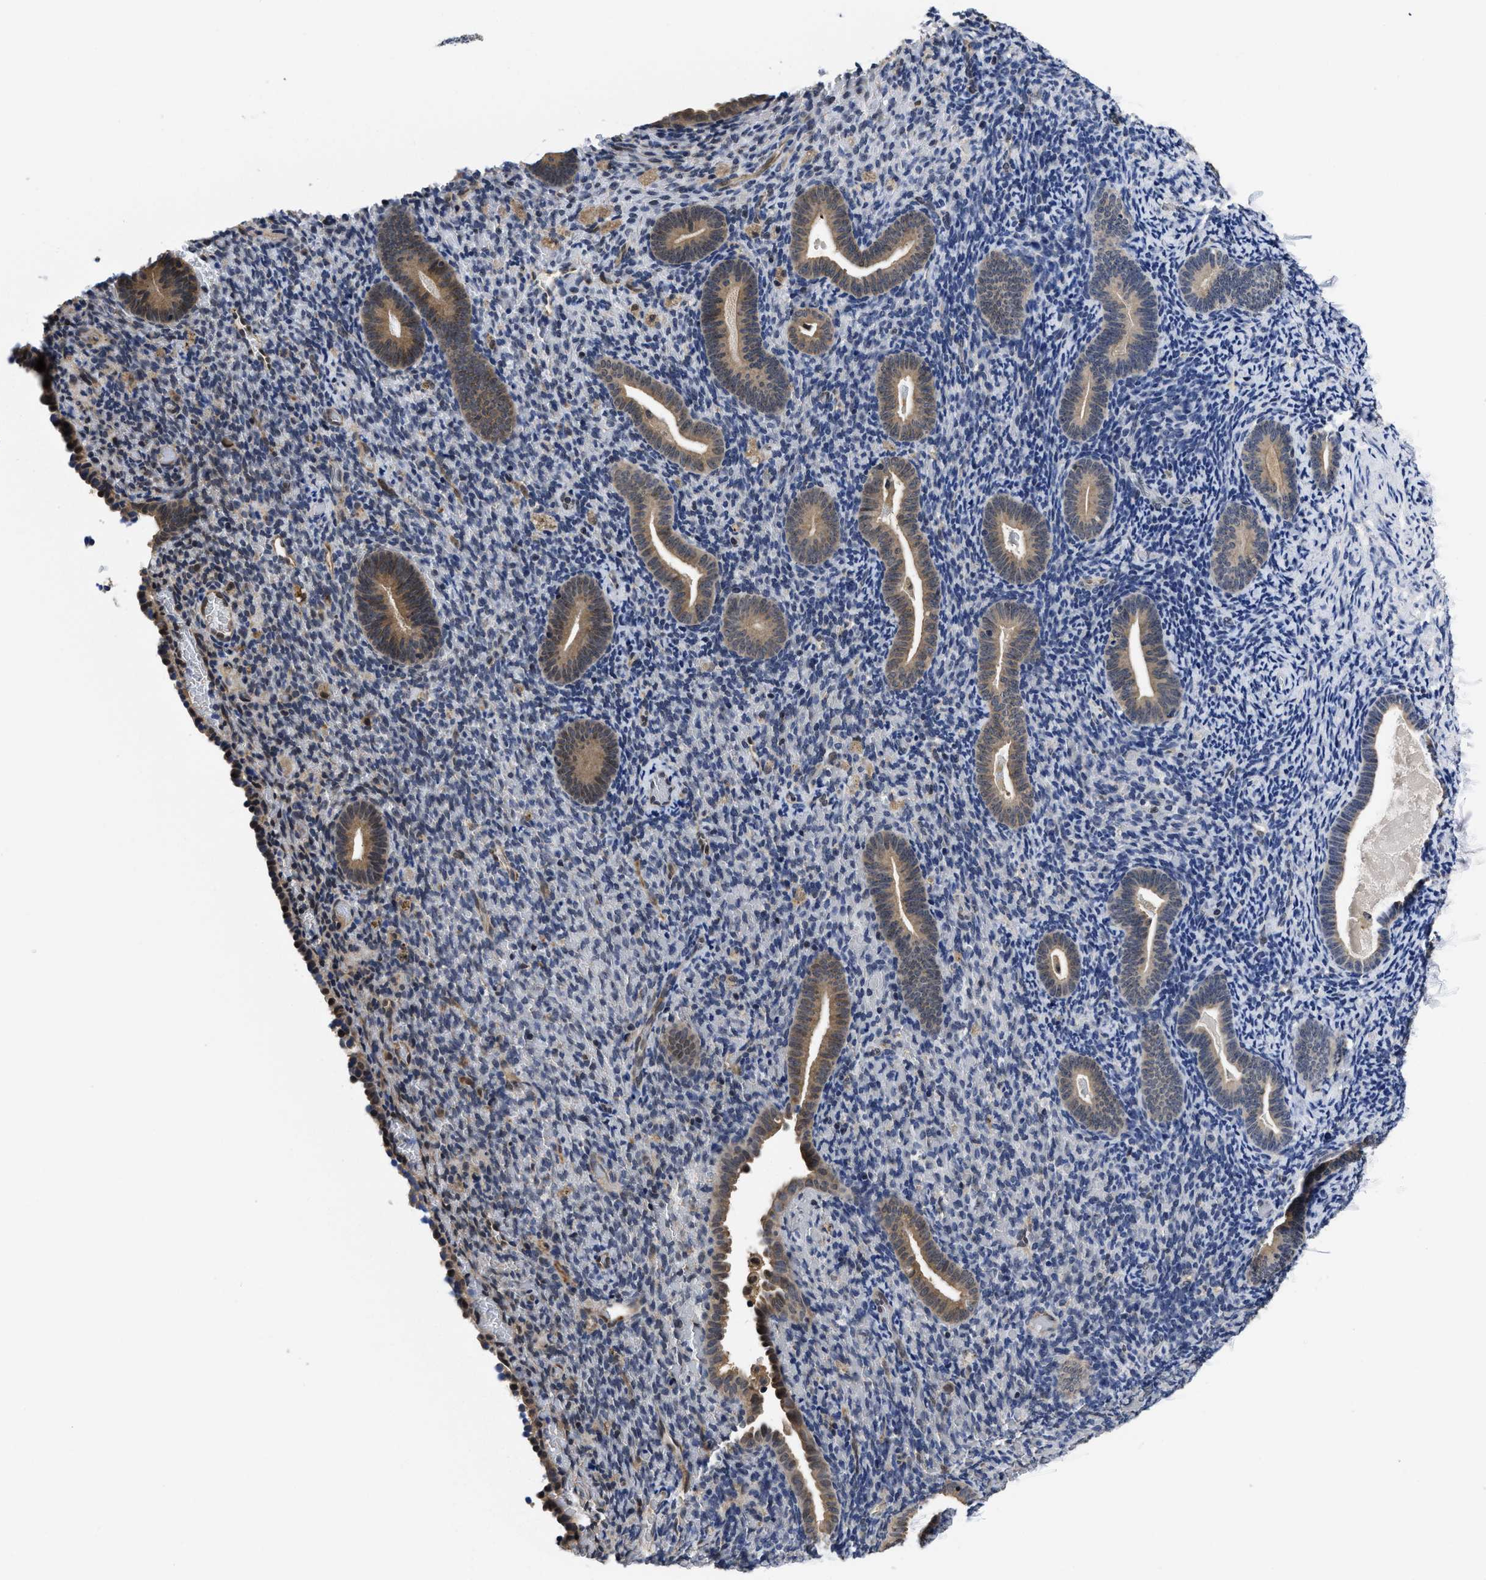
{"staining": {"intensity": "negative", "quantity": "none", "location": "none"}, "tissue": "endometrium", "cell_type": "Cells in endometrial stroma", "image_type": "normal", "snomed": [{"axis": "morphology", "description": "Normal tissue, NOS"}, {"axis": "topography", "description": "Endometrium"}], "caption": "This is a image of IHC staining of normal endometrium, which shows no expression in cells in endometrial stroma.", "gene": "MCOLN2", "patient": {"sex": "female", "age": 51}}